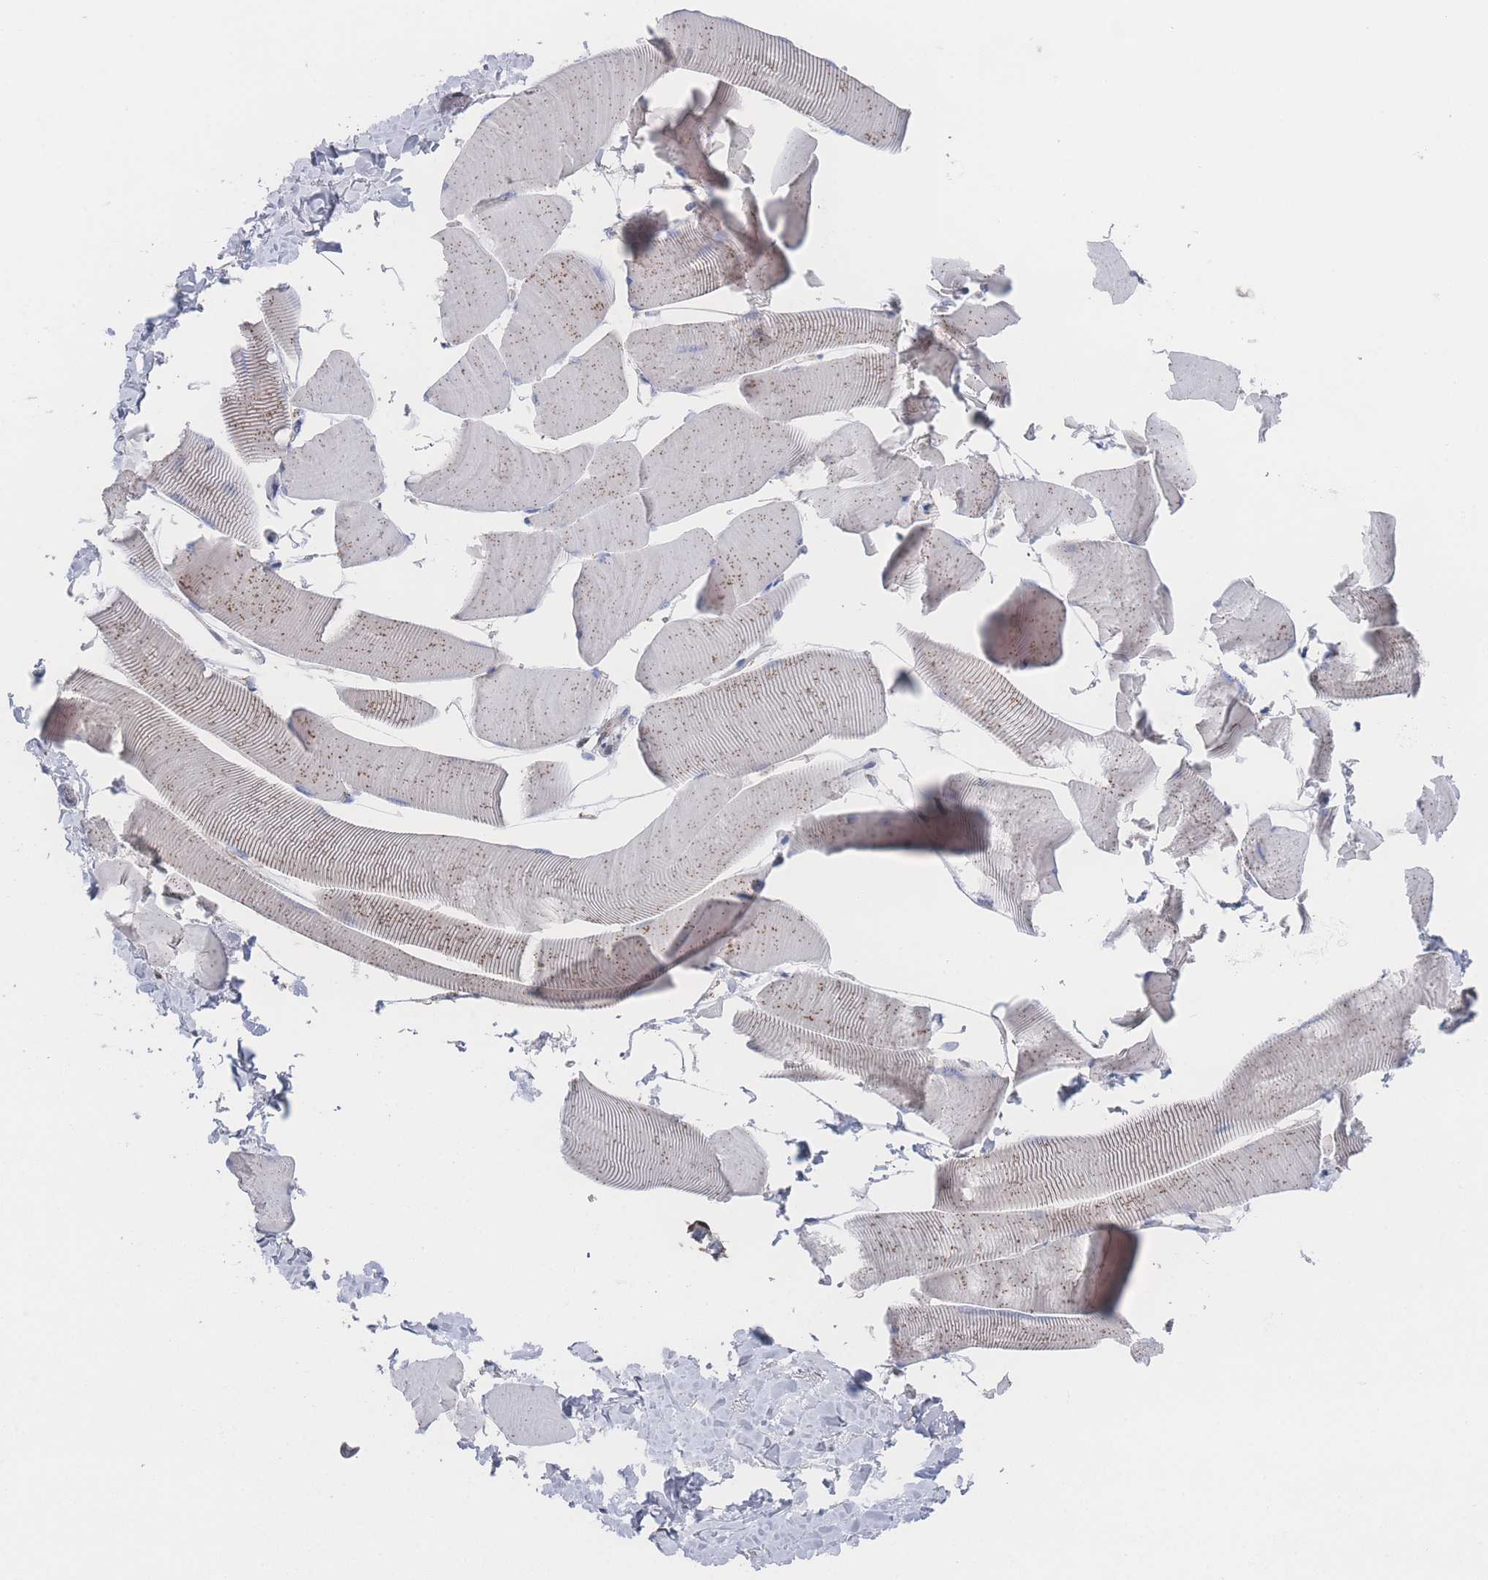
{"staining": {"intensity": "weak", "quantity": "<25%", "location": "cytoplasmic/membranous"}, "tissue": "skeletal muscle", "cell_type": "Myocytes", "image_type": "normal", "snomed": [{"axis": "morphology", "description": "Normal tissue, NOS"}, {"axis": "topography", "description": "Skeletal muscle"}], "caption": "IHC image of unremarkable skeletal muscle stained for a protein (brown), which shows no expression in myocytes.", "gene": "PEX14", "patient": {"sex": "male", "age": 25}}